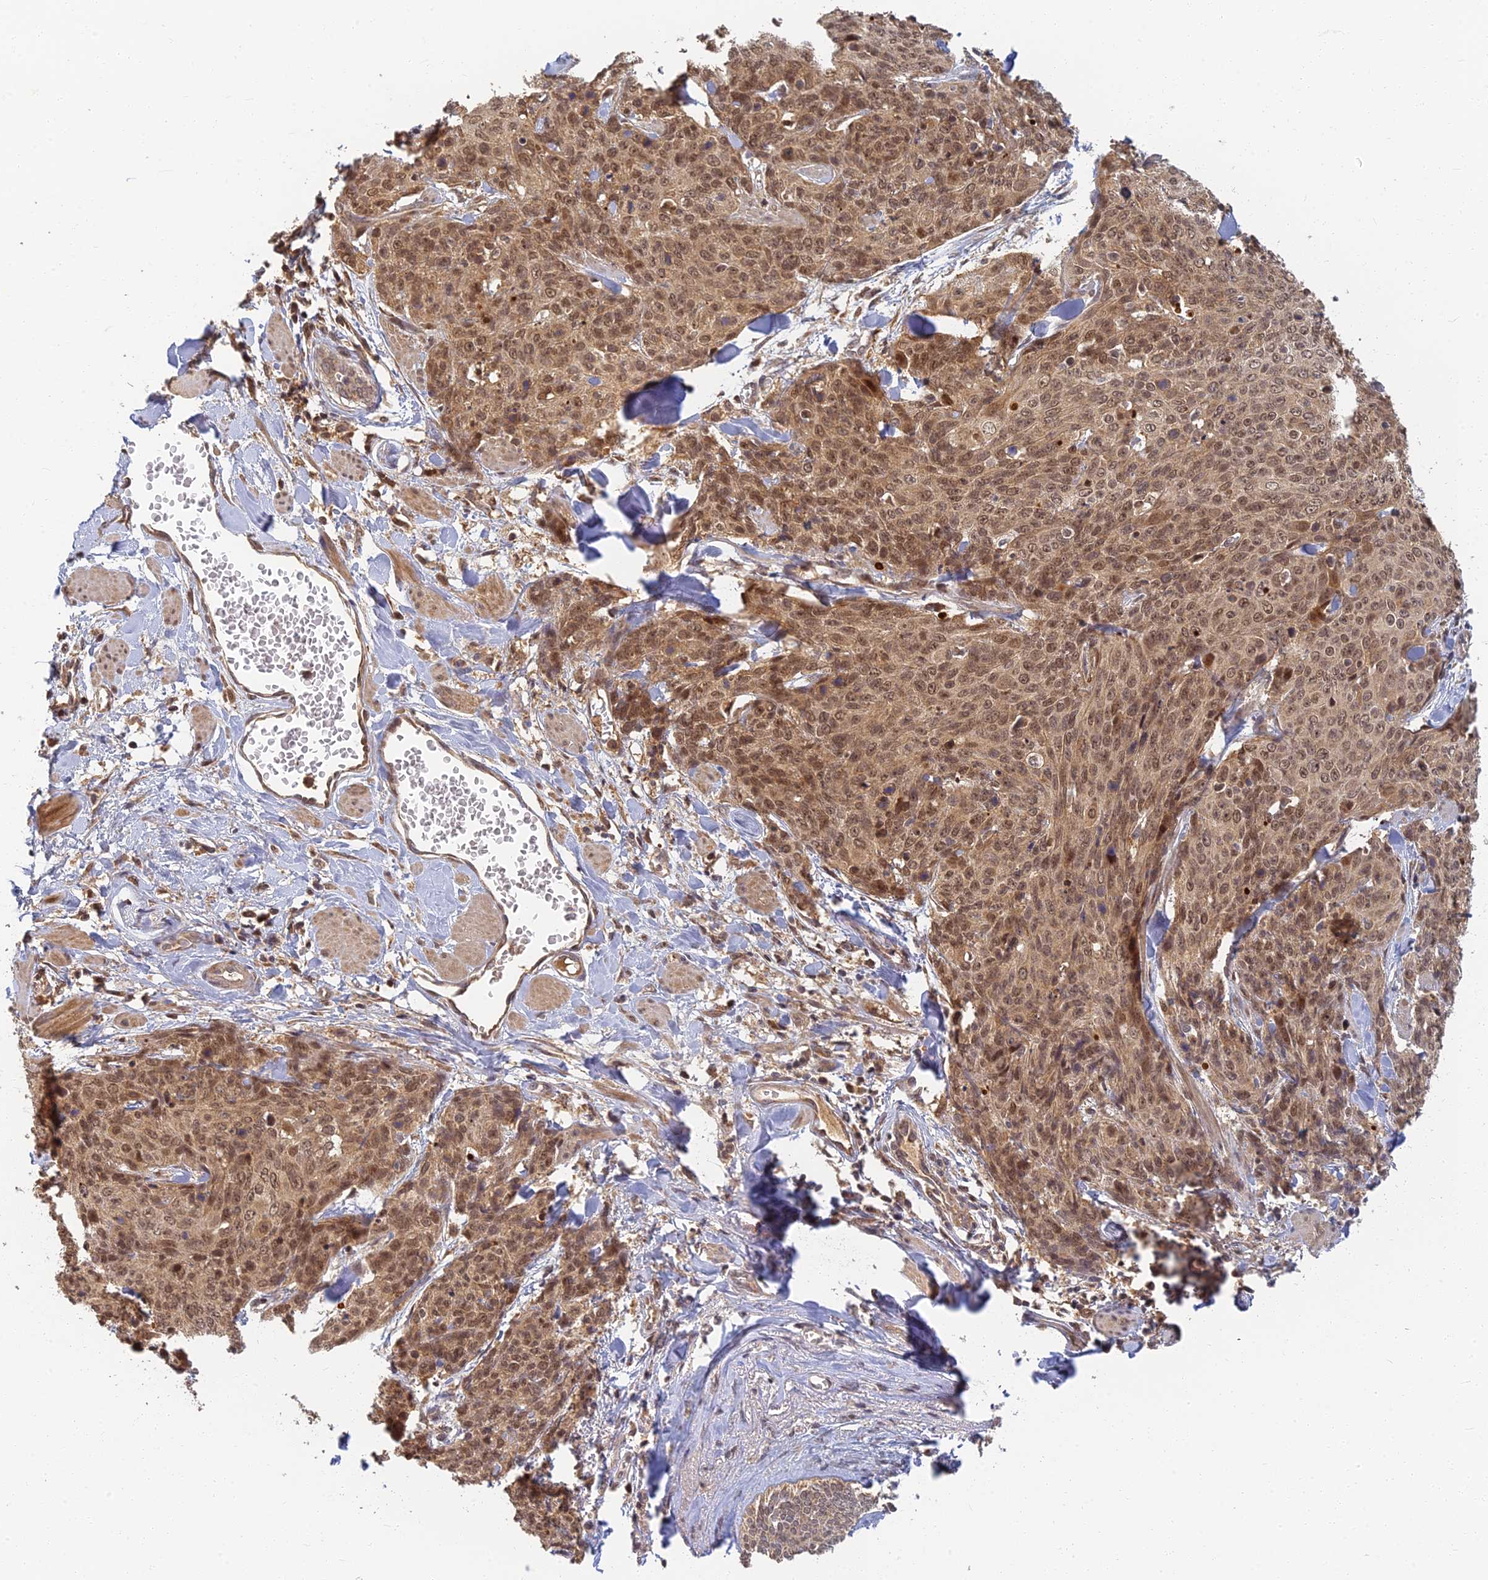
{"staining": {"intensity": "moderate", "quantity": ">75%", "location": "cytoplasmic/membranous,nuclear"}, "tissue": "skin cancer", "cell_type": "Tumor cells", "image_type": "cancer", "snomed": [{"axis": "morphology", "description": "Squamous cell carcinoma, NOS"}, {"axis": "topography", "description": "Skin"}, {"axis": "topography", "description": "Vulva"}], "caption": "Human skin cancer (squamous cell carcinoma) stained for a protein (brown) displays moderate cytoplasmic/membranous and nuclear positive positivity in about >75% of tumor cells.", "gene": "RGL3", "patient": {"sex": "female", "age": 85}}